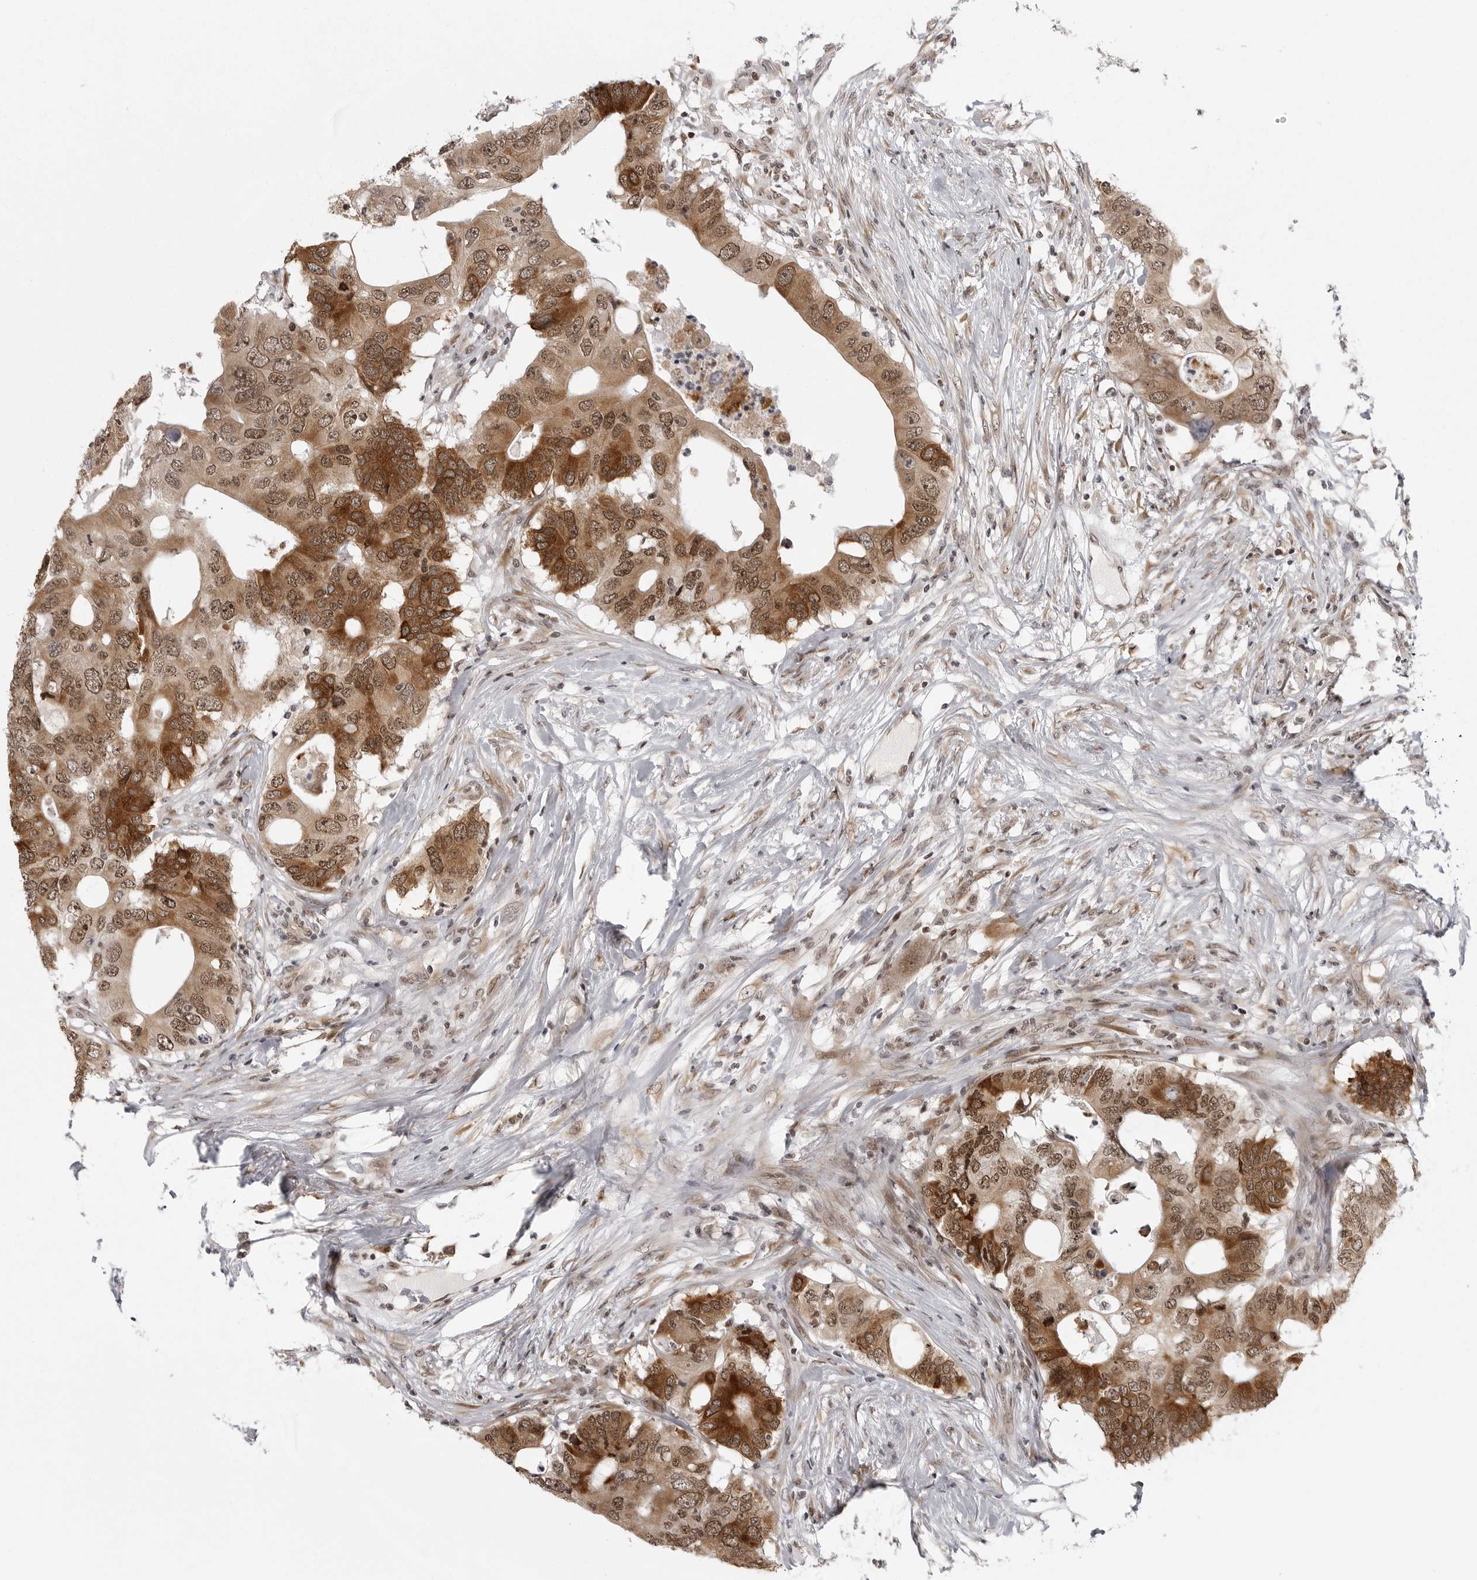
{"staining": {"intensity": "moderate", "quantity": ">75%", "location": "cytoplasmic/membranous,nuclear"}, "tissue": "colorectal cancer", "cell_type": "Tumor cells", "image_type": "cancer", "snomed": [{"axis": "morphology", "description": "Adenocarcinoma, NOS"}, {"axis": "topography", "description": "Colon"}], "caption": "Immunohistochemical staining of human colorectal cancer (adenocarcinoma) displays moderate cytoplasmic/membranous and nuclear protein staining in about >75% of tumor cells.", "gene": "PRDM10", "patient": {"sex": "male", "age": 71}}